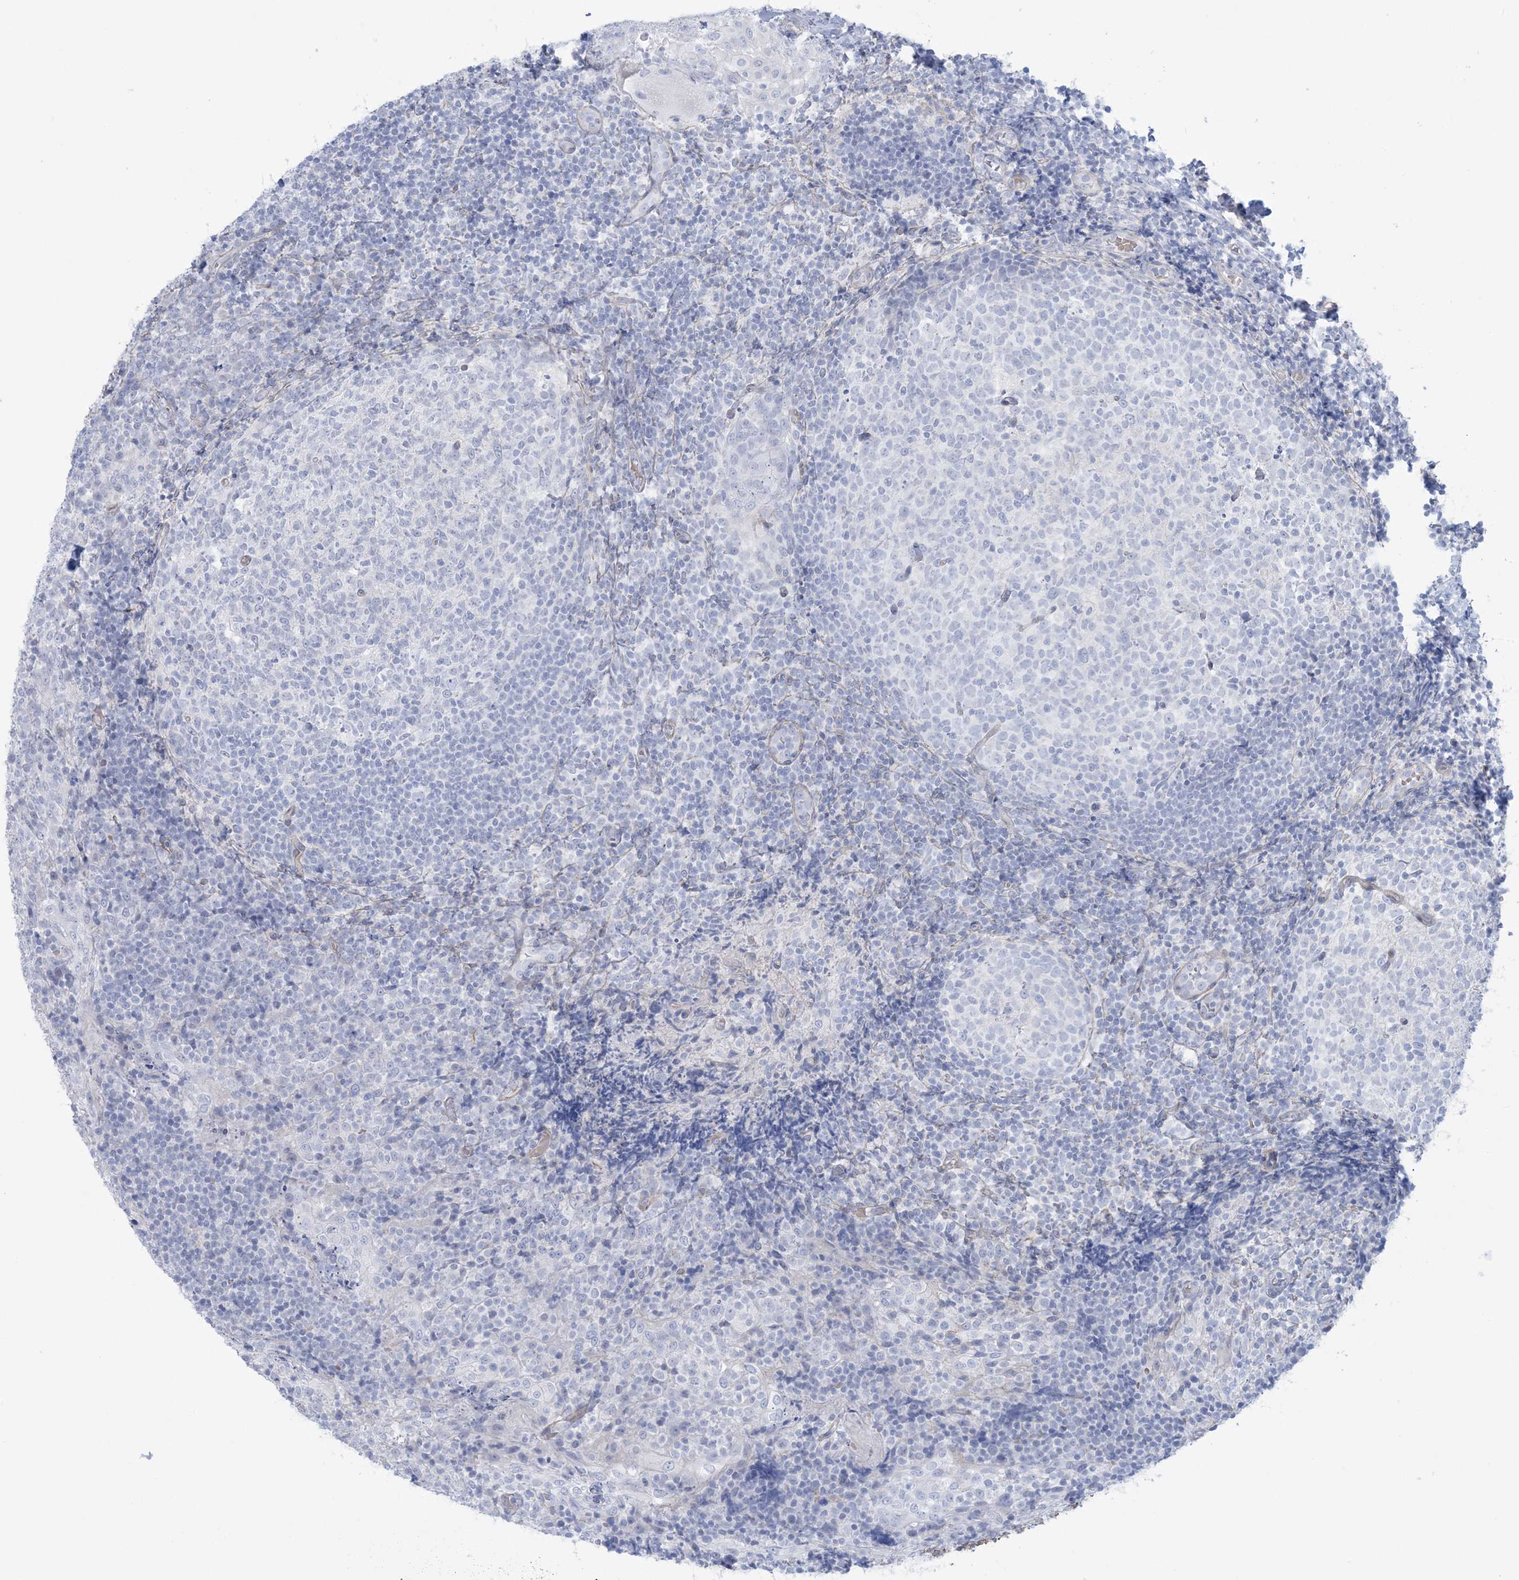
{"staining": {"intensity": "negative", "quantity": "none", "location": "none"}, "tissue": "tonsil", "cell_type": "Germinal center cells", "image_type": "normal", "snomed": [{"axis": "morphology", "description": "Normal tissue, NOS"}, {"axis": "topography", "description": "Tonsil"}], "caption": "The photomicrograph displays no staining of germinal center cells in benign tonsil. The staining was performed using DAB to visualize the protein expression in brown, while the nuclei were stained in blue with hematoxylin (Magnification: 20x).", "gene": "AGXT", "patient": {"sex": "female", "age": 19}}